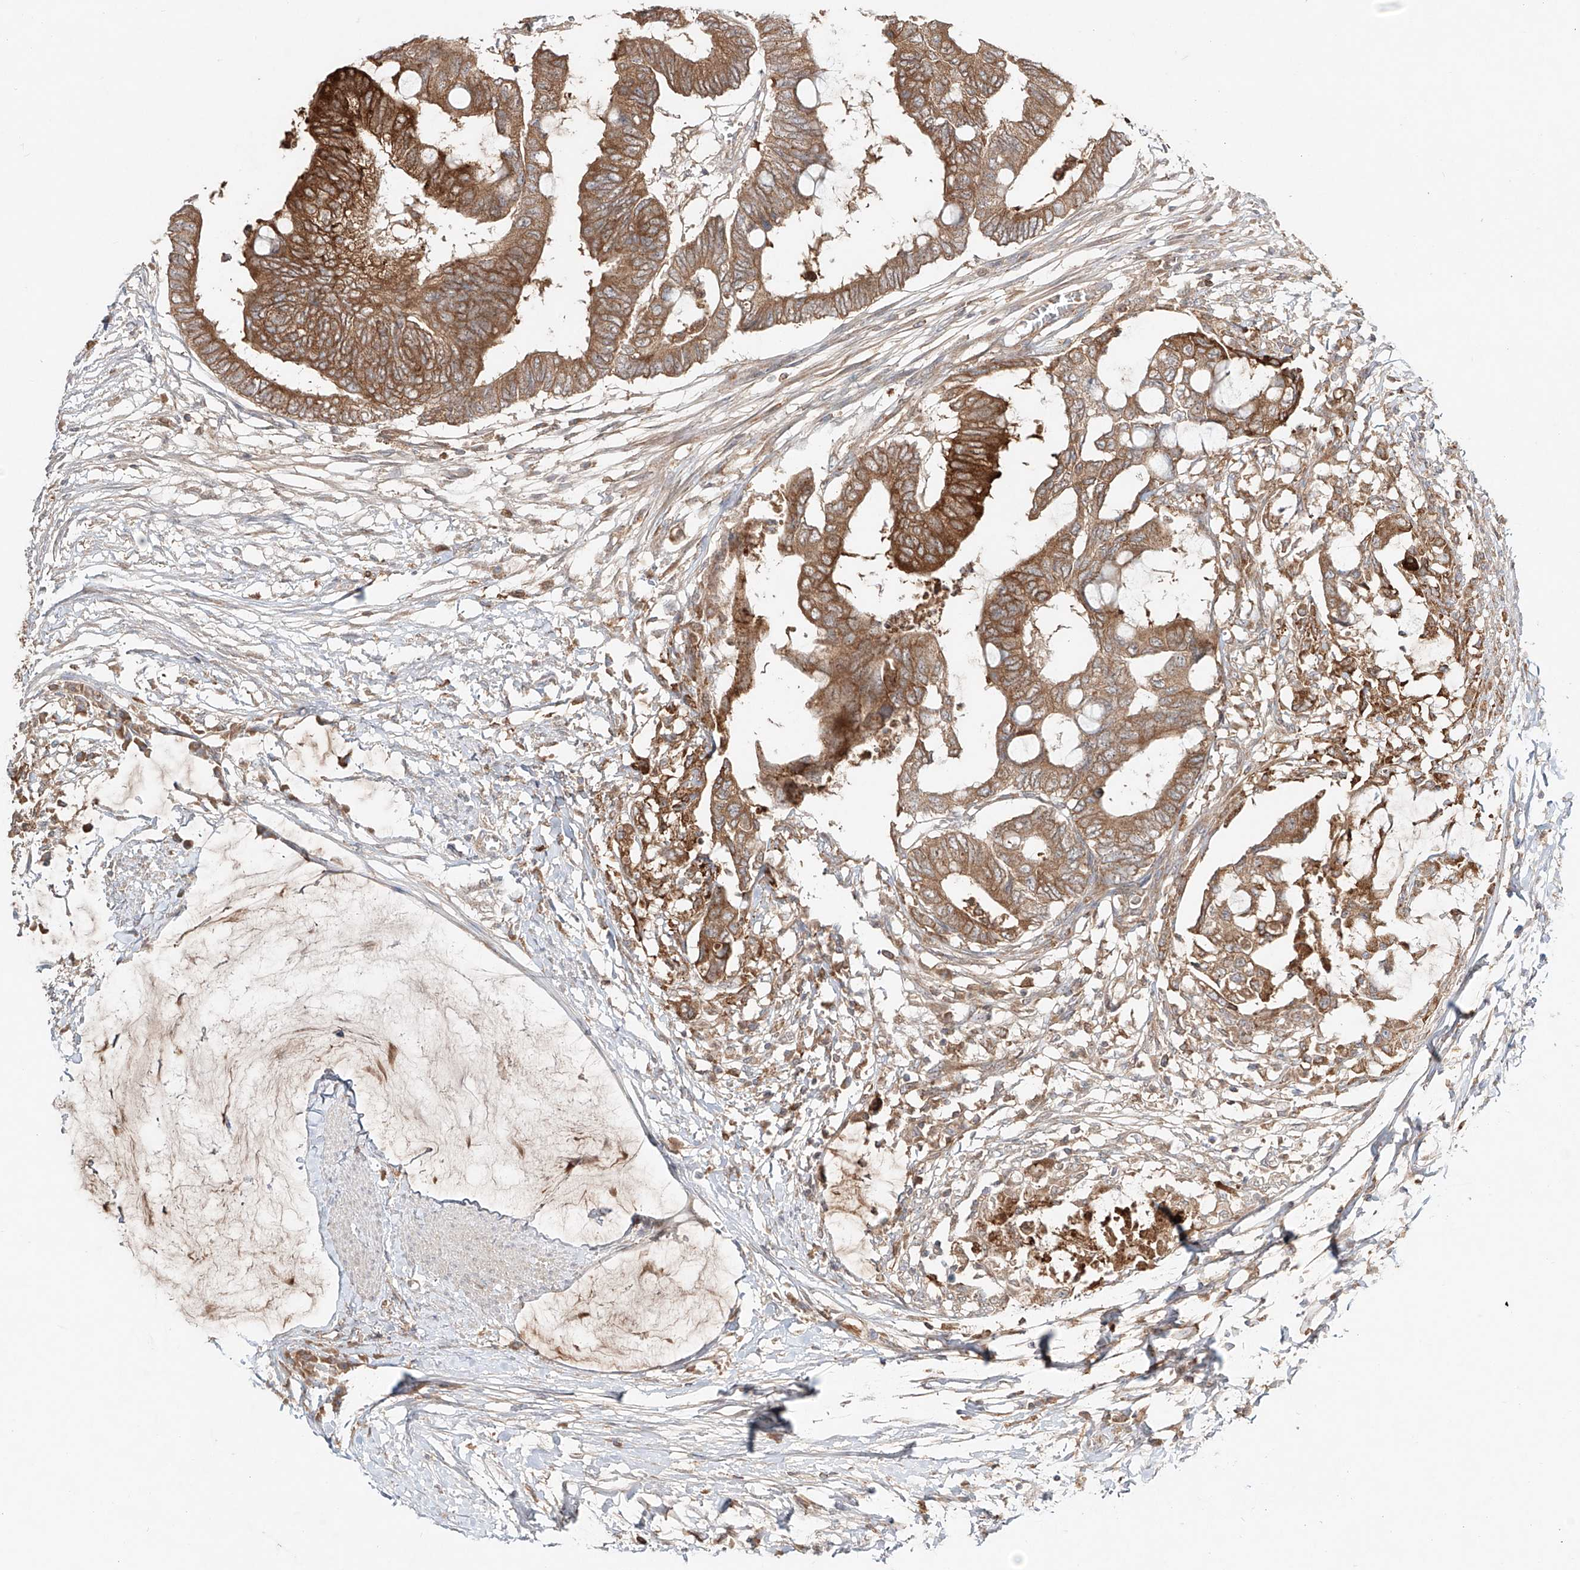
{"staining": {"intensity": "moderate", "quantity": ">75%", "location": "cytoplasmic/membranous"}, "tissue": "colorectal cancer", "cell_type": "Tumor cells", "image_type": "cancer", "snomed": [{"axis": "morphology", "description": "Normal tissue, NOS"}, {"axis": "morphology", "description": "Adenocarcinoma, NOS"}, {"axis": "topography", "description": "Rectum"}, {"axis": "topography", "description": "Peripheral nerve tissue"}], "caption": "Colorectal adenocarcinoma stained with DAB IHC demonstrates medium levels of moderate cytoplasmic/membranous expression in approximately >75% of tumor cells.", "gene": "ERO1A", "patient": {"sex": "male", "age": 92}}